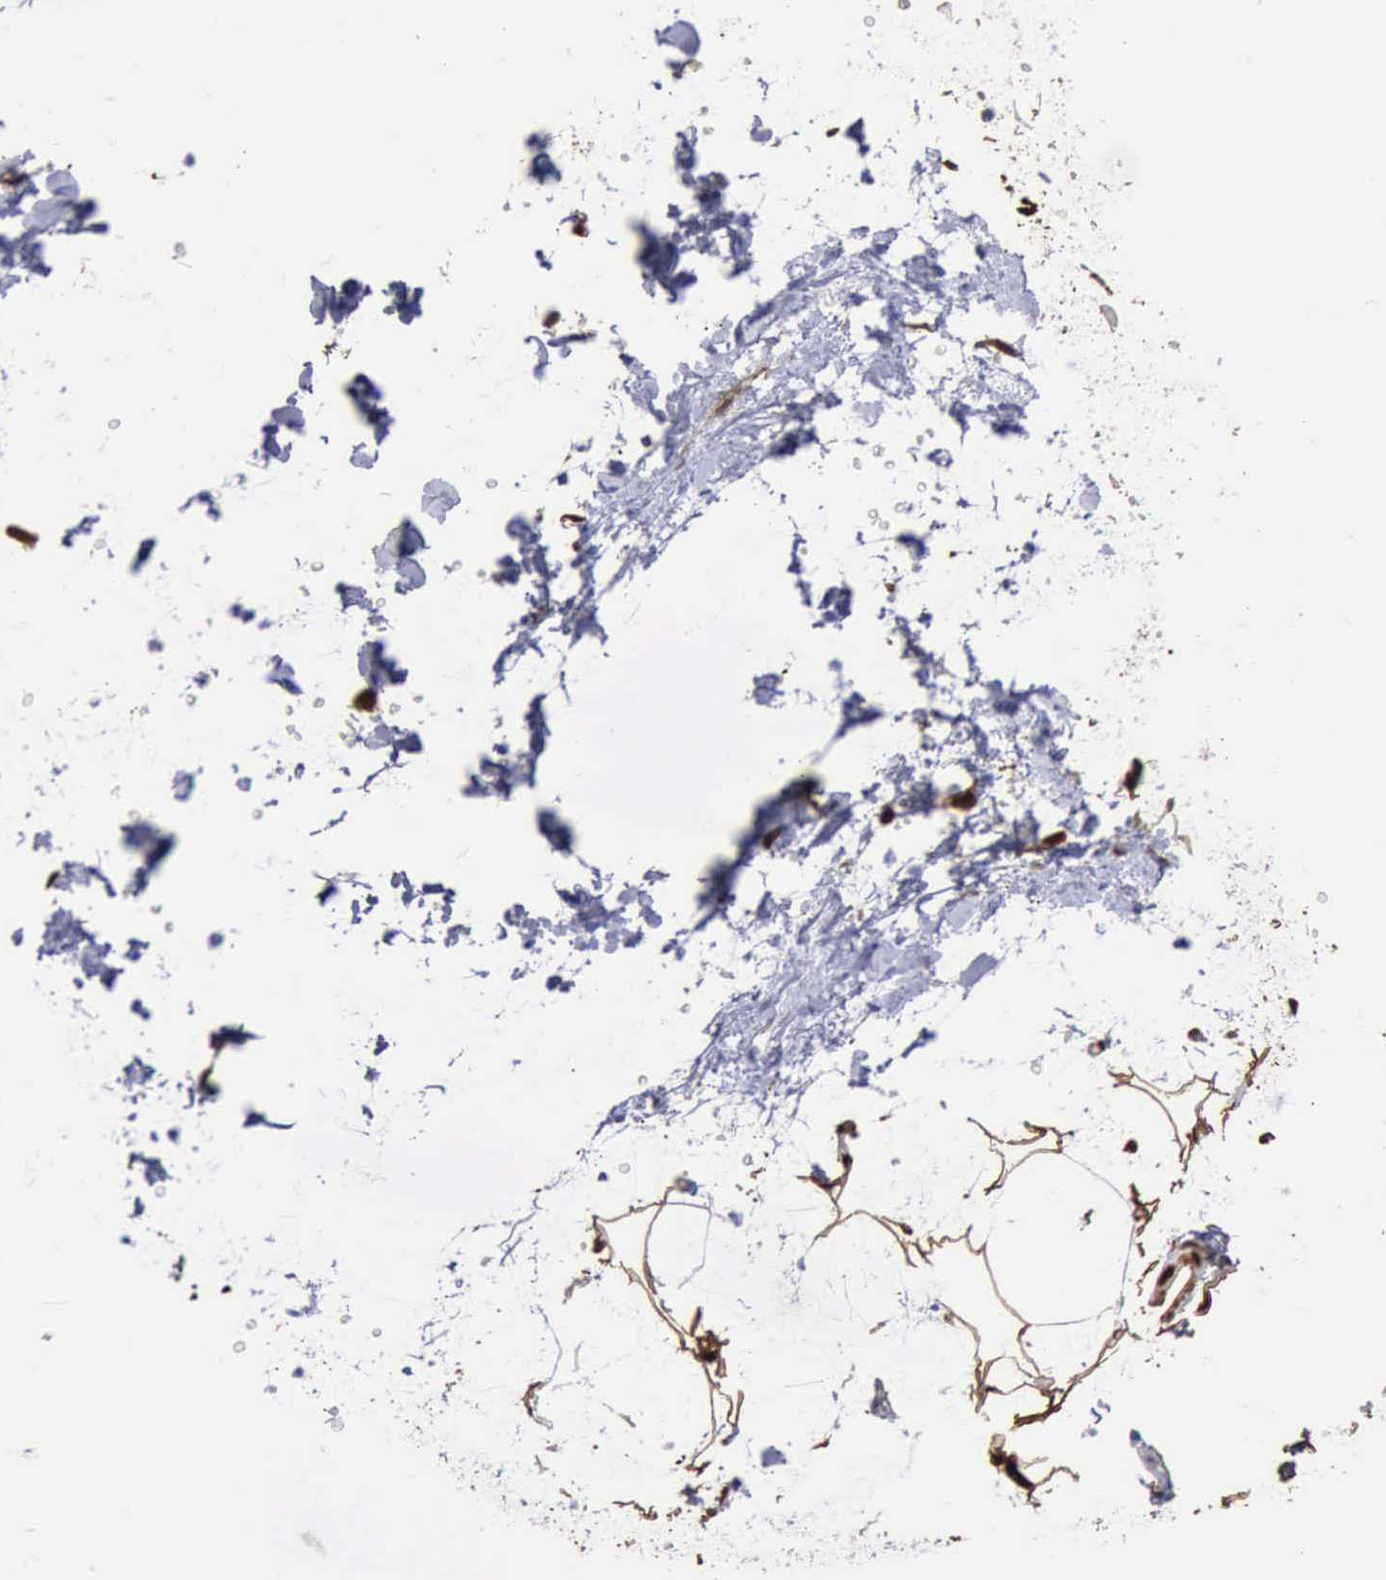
{"staining": {"intensity": "strong", "quantity": ">75%", "location": "cytoplasmic/membranous,nuclear"}, "tissue": "adipose tissue", "cell_type": "Adipocytes", "image_type": "normal", "snomed": [{"axis": "morphology", "description": "Normal tissue, NOS"}, {"axis": "topography", "description": "Soft tissue"}], "caption": "A histopathology image of adipose tissue stained for a protein reveals strong cytoplasmic/membranous,nuclear brown staining in adipocytes. (IHC, brightfield microscopy, high magnification).", "gene": "FHL1", "patient": {"sex": "male", "age": 72}}